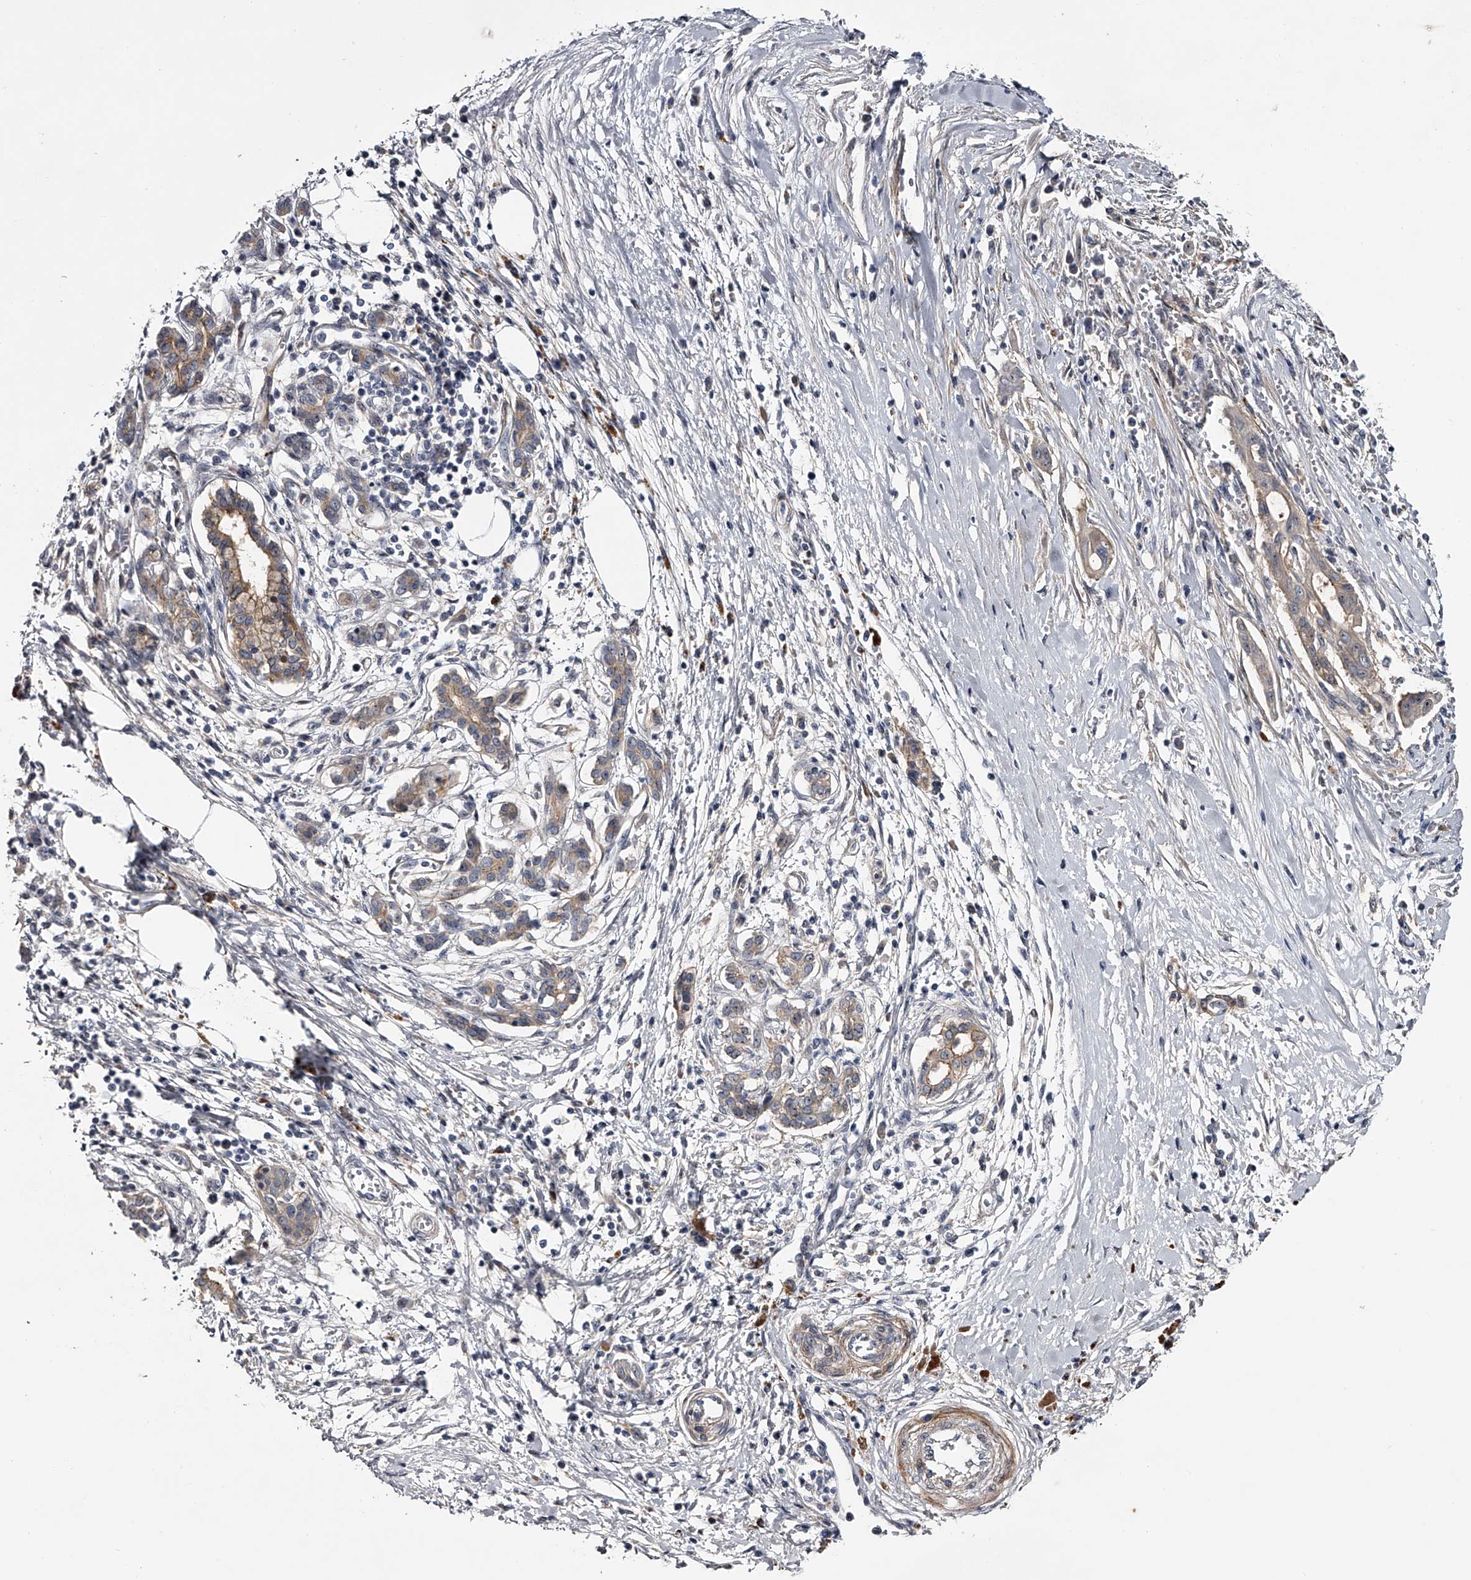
{"staining": {"intensity": "moderate", "quantity": "25%-75%", "location": "cytoplasmic/membranous,nuclear"}, "tissue": "pancreatic cancer", "cell_type": "Tumor cells", "image_type": "cancer", "snomed": [{"axis": "morphology", "description": "Adenocarcinoma, NOS"}, {"axis": "topography", "description": "Pancreas"}], "caption": "Immunohistochemical staining of adenocarcinoma (pancreatic) reveals medium levels of moderate cytoplasmic/membranous and nuclear protein staining in about 25%-75% of tumor cells.", "gene": "MDN1", "patient": {"sex": "male", "age": 58}}